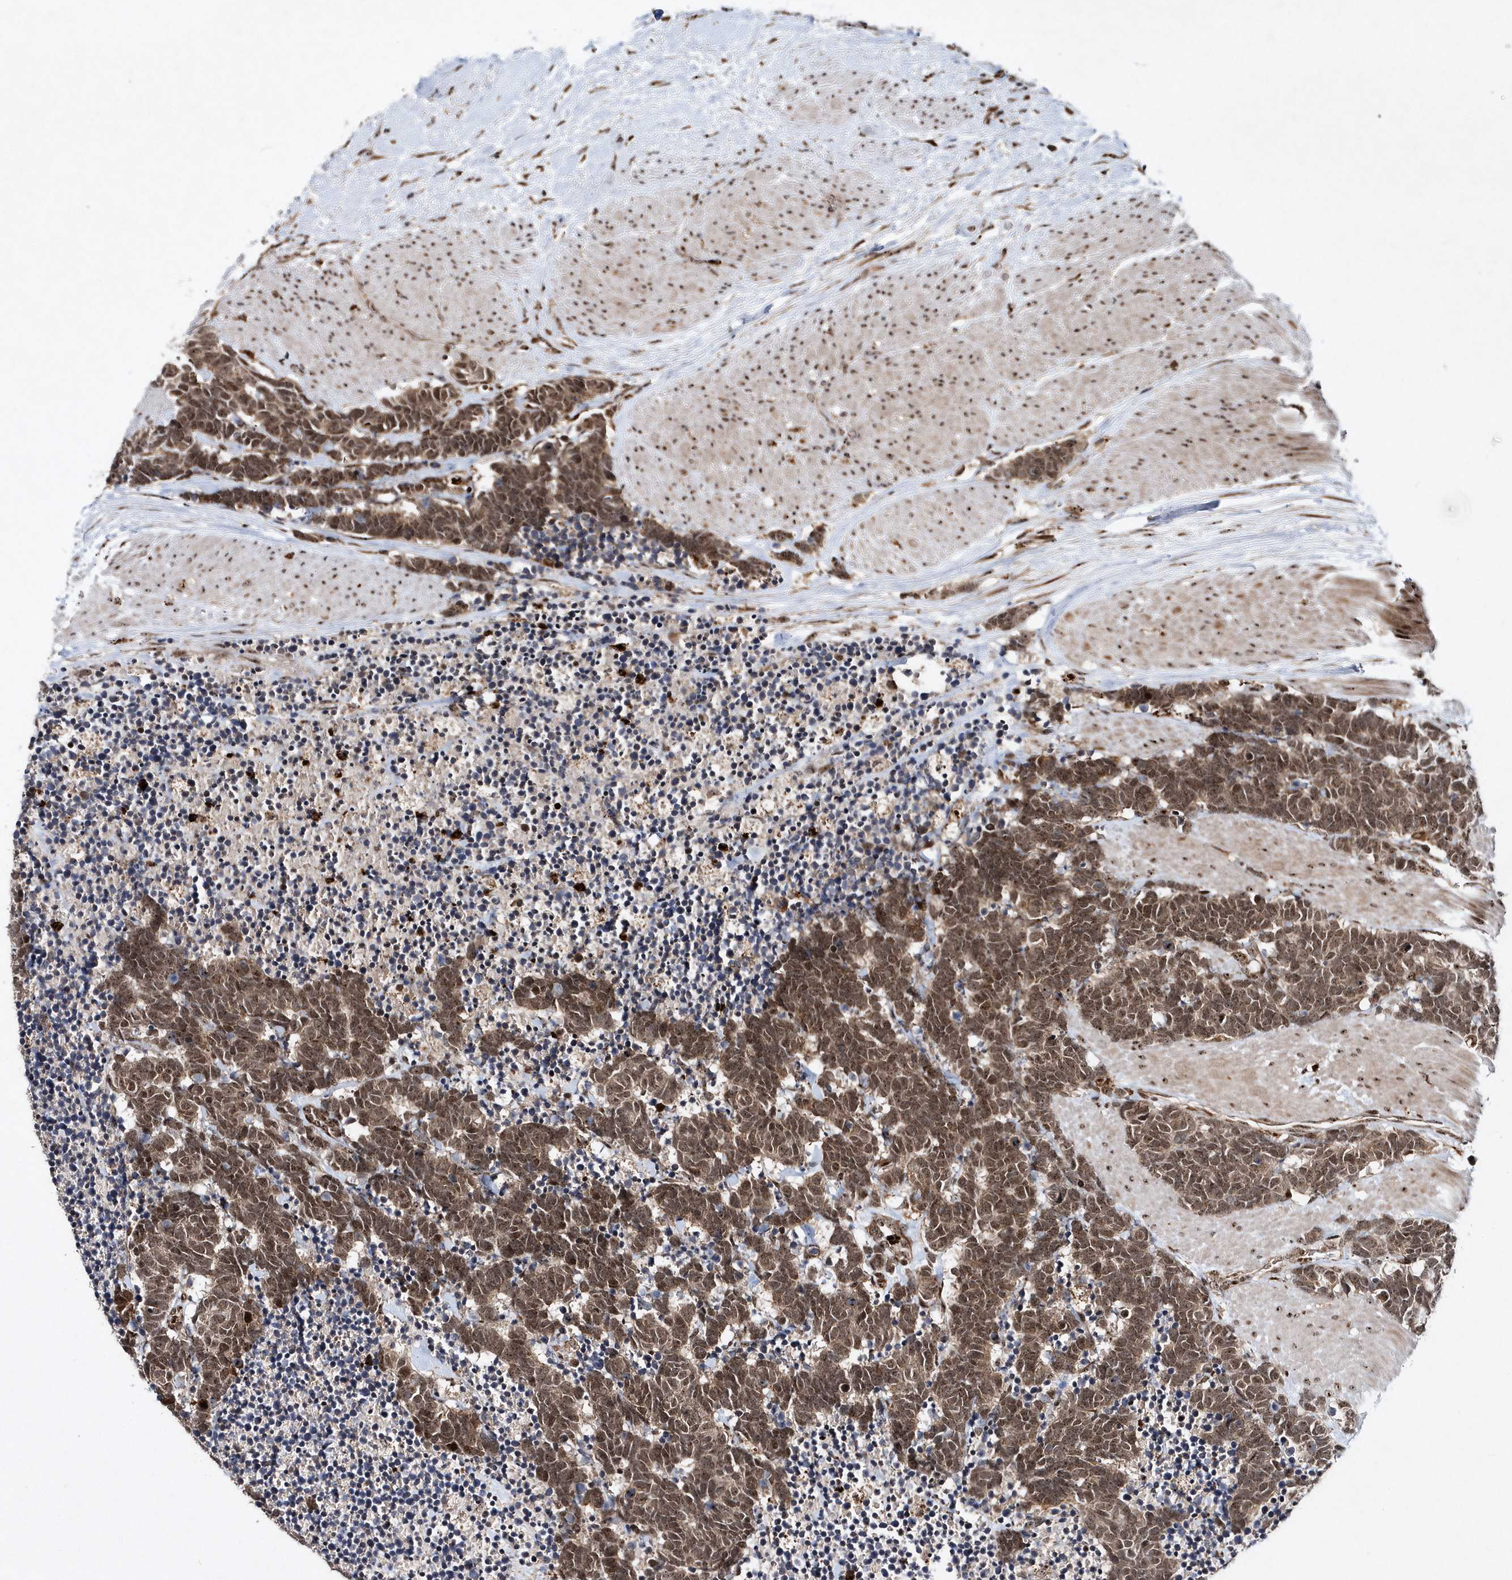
{"staining": {"intensity": "moderate", "quantity": ">75%", "location": "nuclear"}, "tissue": "carcinoid", "cell_type": "Tumor cells", "image_type": "cancer", "snomed": [{"axis": "morphology", "description": "Carcinoma, NOS"}, {"axis": "morphology", "description": "Carcinoid, malignant, NOS"}, {"axis": "topography", "description": "Urinary bladder"}], "caption": "Tumor cells demonstrate moderate nuclear expression in approximately >75% of cells in carcinoma. Immunohistochemistry (ihc) stains the protein in brown and the nuclei are stained blue.", "gene": "SOWAHB", "patient": {"sex": "male", "age": 57}}